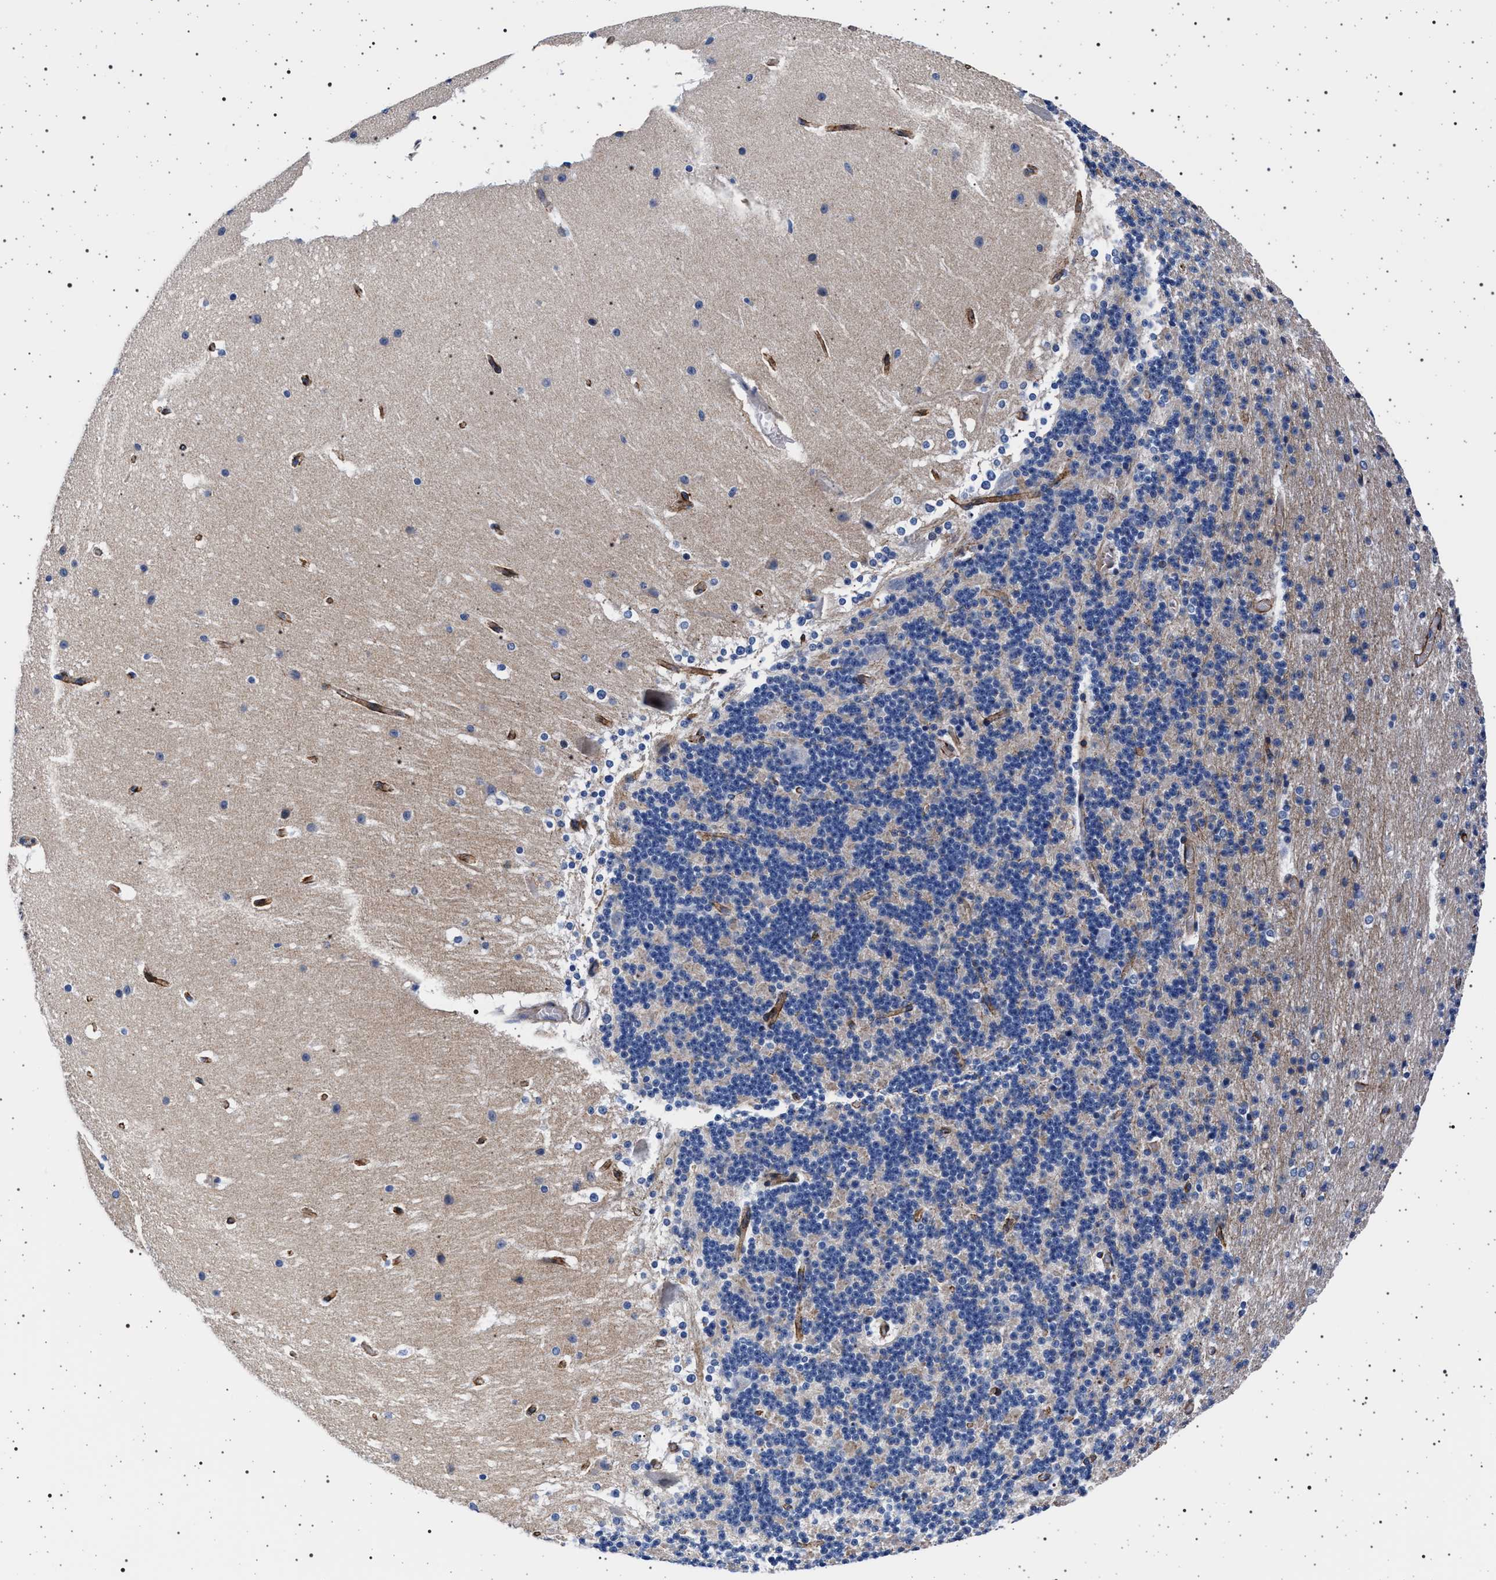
{"staining": {"intensity": "negative", "quantity": "none", "location": "none"}, "tissue": "cerebellum", "cell_type": "Cells in granular layer", "image_type": "normal", "snomed": [{"axis": "morphology", "description": "Normal tissue, NOS"}, {"axis": "topography", "description": "Cerebellum"}], "caption": "DAB immunohistochemical staining of normal human cerebellum displays no significant positivity in cells in granular layer. (Immunohistochemistry (ihc), brightfield microscopy, high magnification).", "gene": "SLC9A1", "patient": {"sex": "female", "age": 19}}